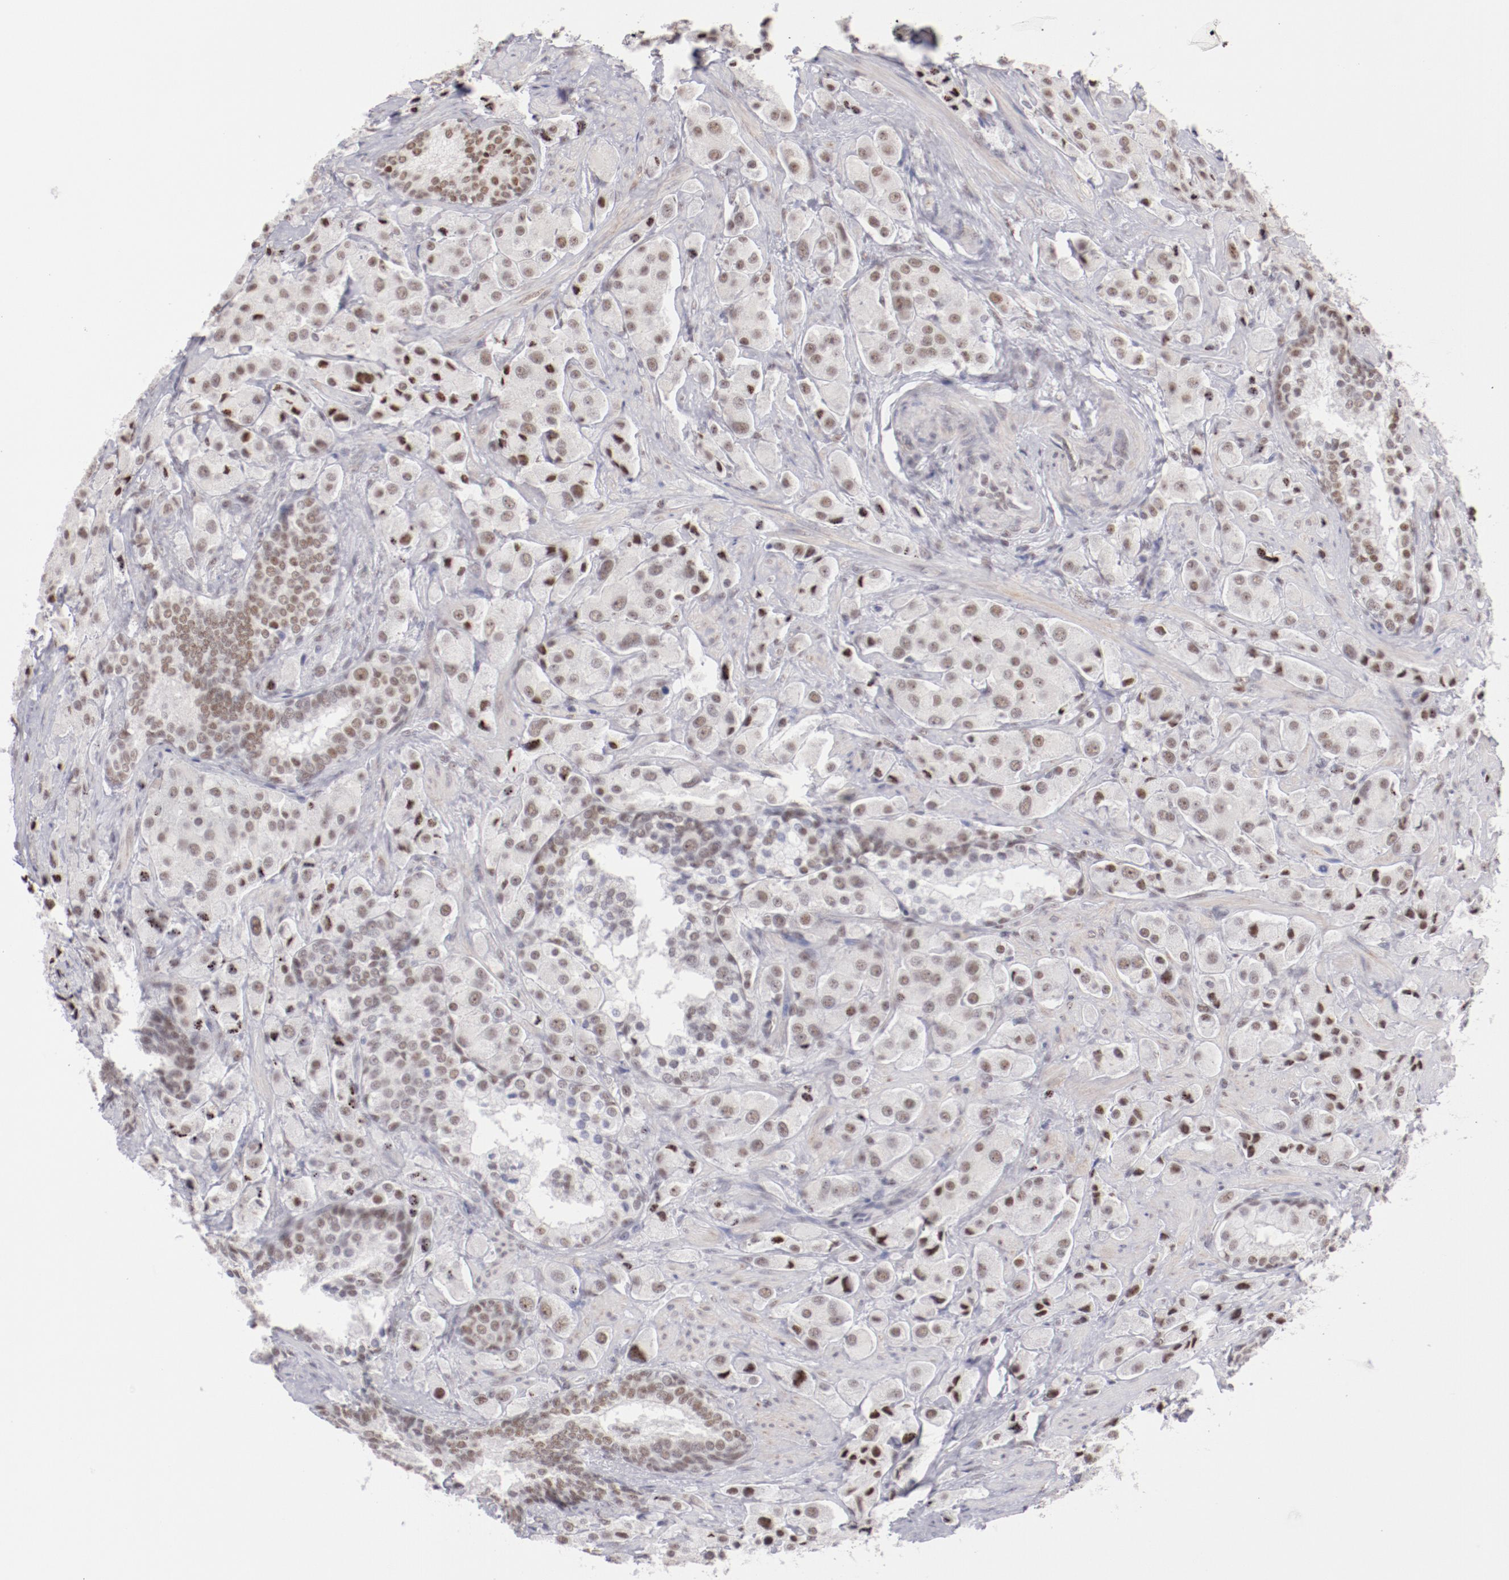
{"staining": {"intensity": "weak", "quantity": ">75%", "location": "nuclear"}, "tissue": "prostate cancer", "cell_type": "Tumor cells", "image_type": "cancer", "snomed": [{"axis": "morphology", "description": "Adenocarcinoma, Medium grade"}, {"axis": "topography", "description": "Prostate"}], "caption": "Brown immunohistochemical staining in prostate cancer displays weak nuclear expression in about >75% of tumor cells.", "gene": "TFAP4", "patient": {"sex": "male", "age": 70}}